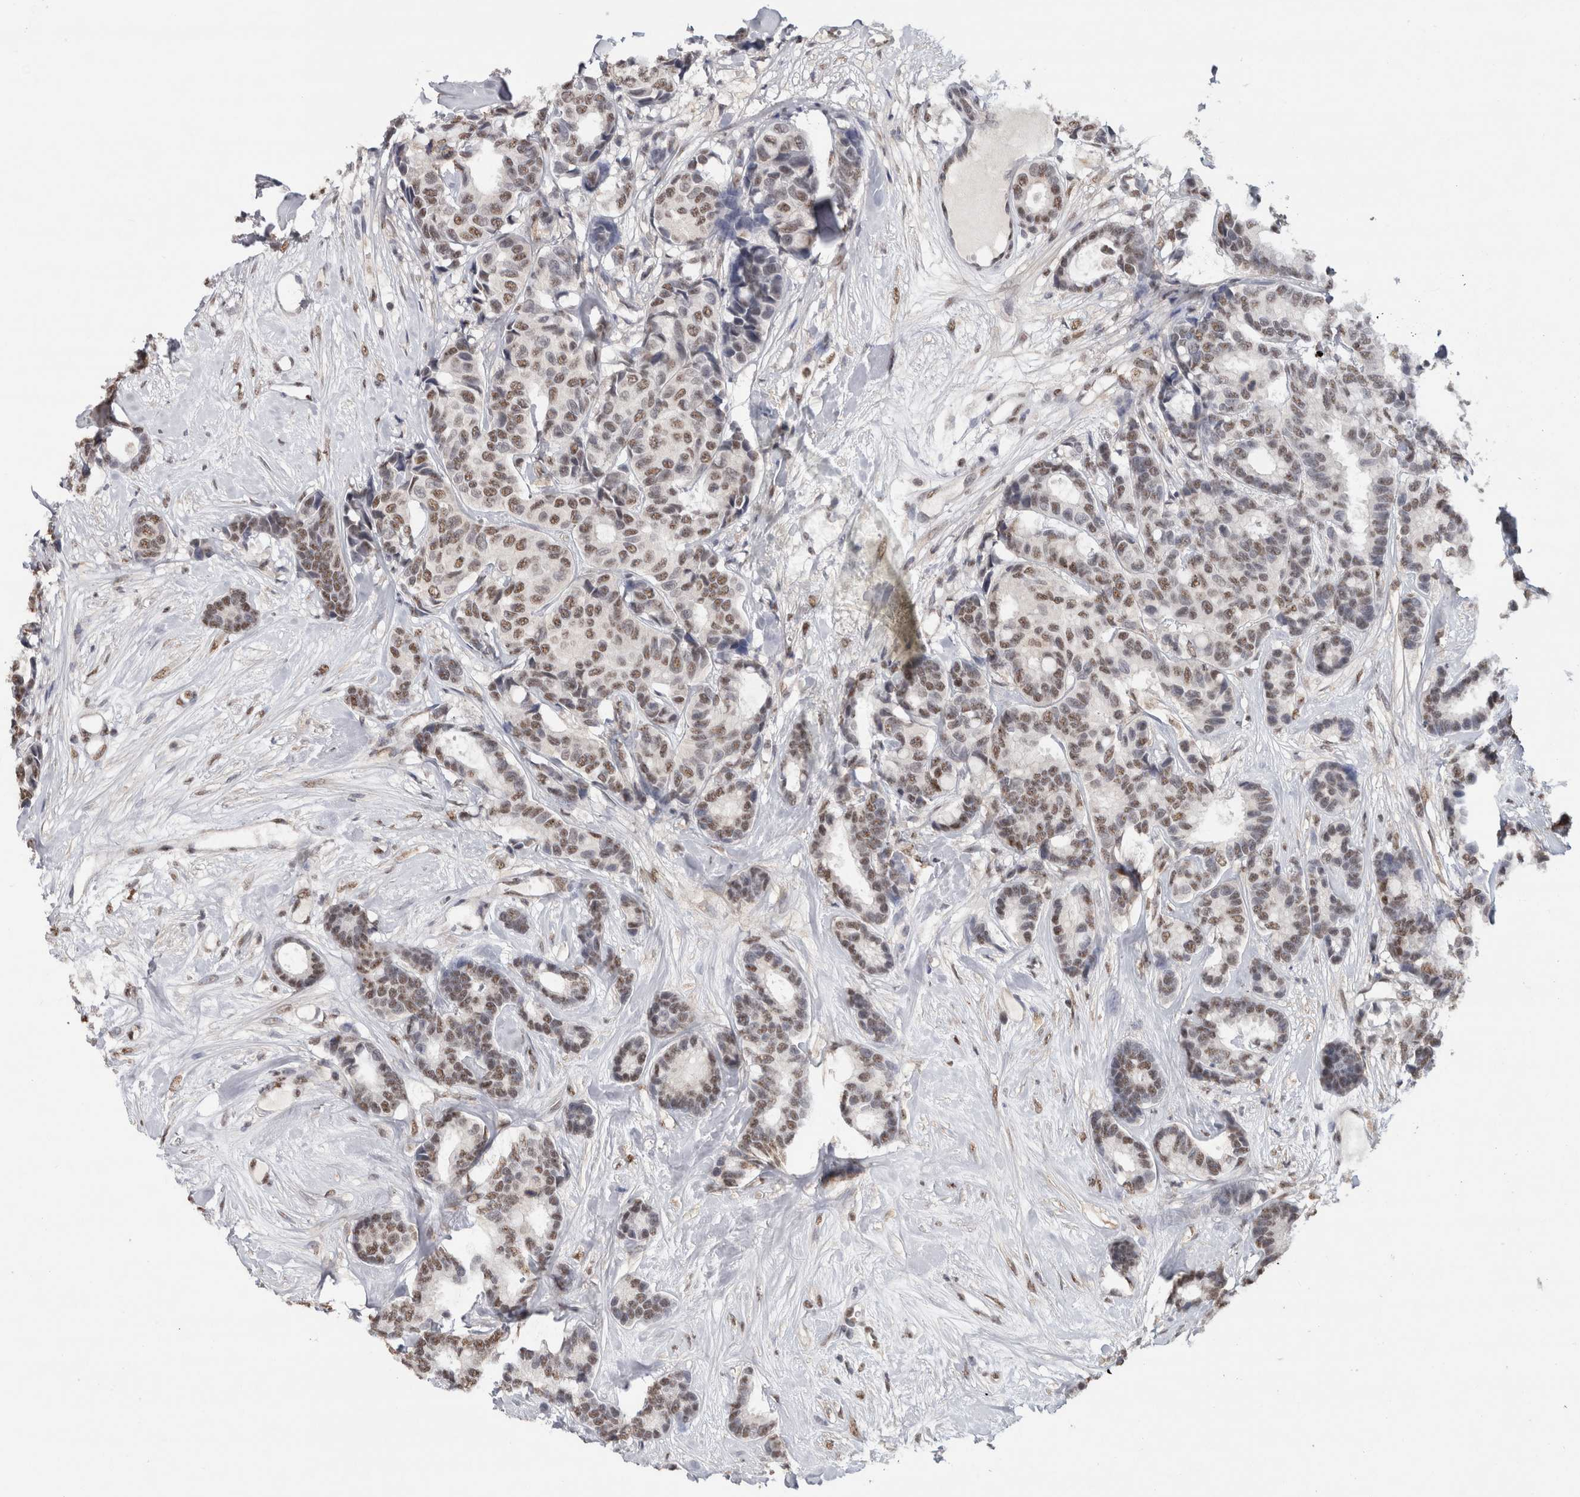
{"staining": {"intensity": "weak", "quantity": ">75%", "location": "nuclear"}, "tissue": "breast cancer", "cell_type": "Tumor cells", "image_type": "cancer", "snomed": [{"axis": "morphology", "description": "Duct carcinoma"}, {"axis": "topography", "description": "Breast"}], "caption": "Weak nuclear protein expression is seen in approximately >75% of tumor cells in breast infiltrating ductal carcinoma.", "gene": "RPS6KA2", "patient": {"sex": "female", "age": 87}}